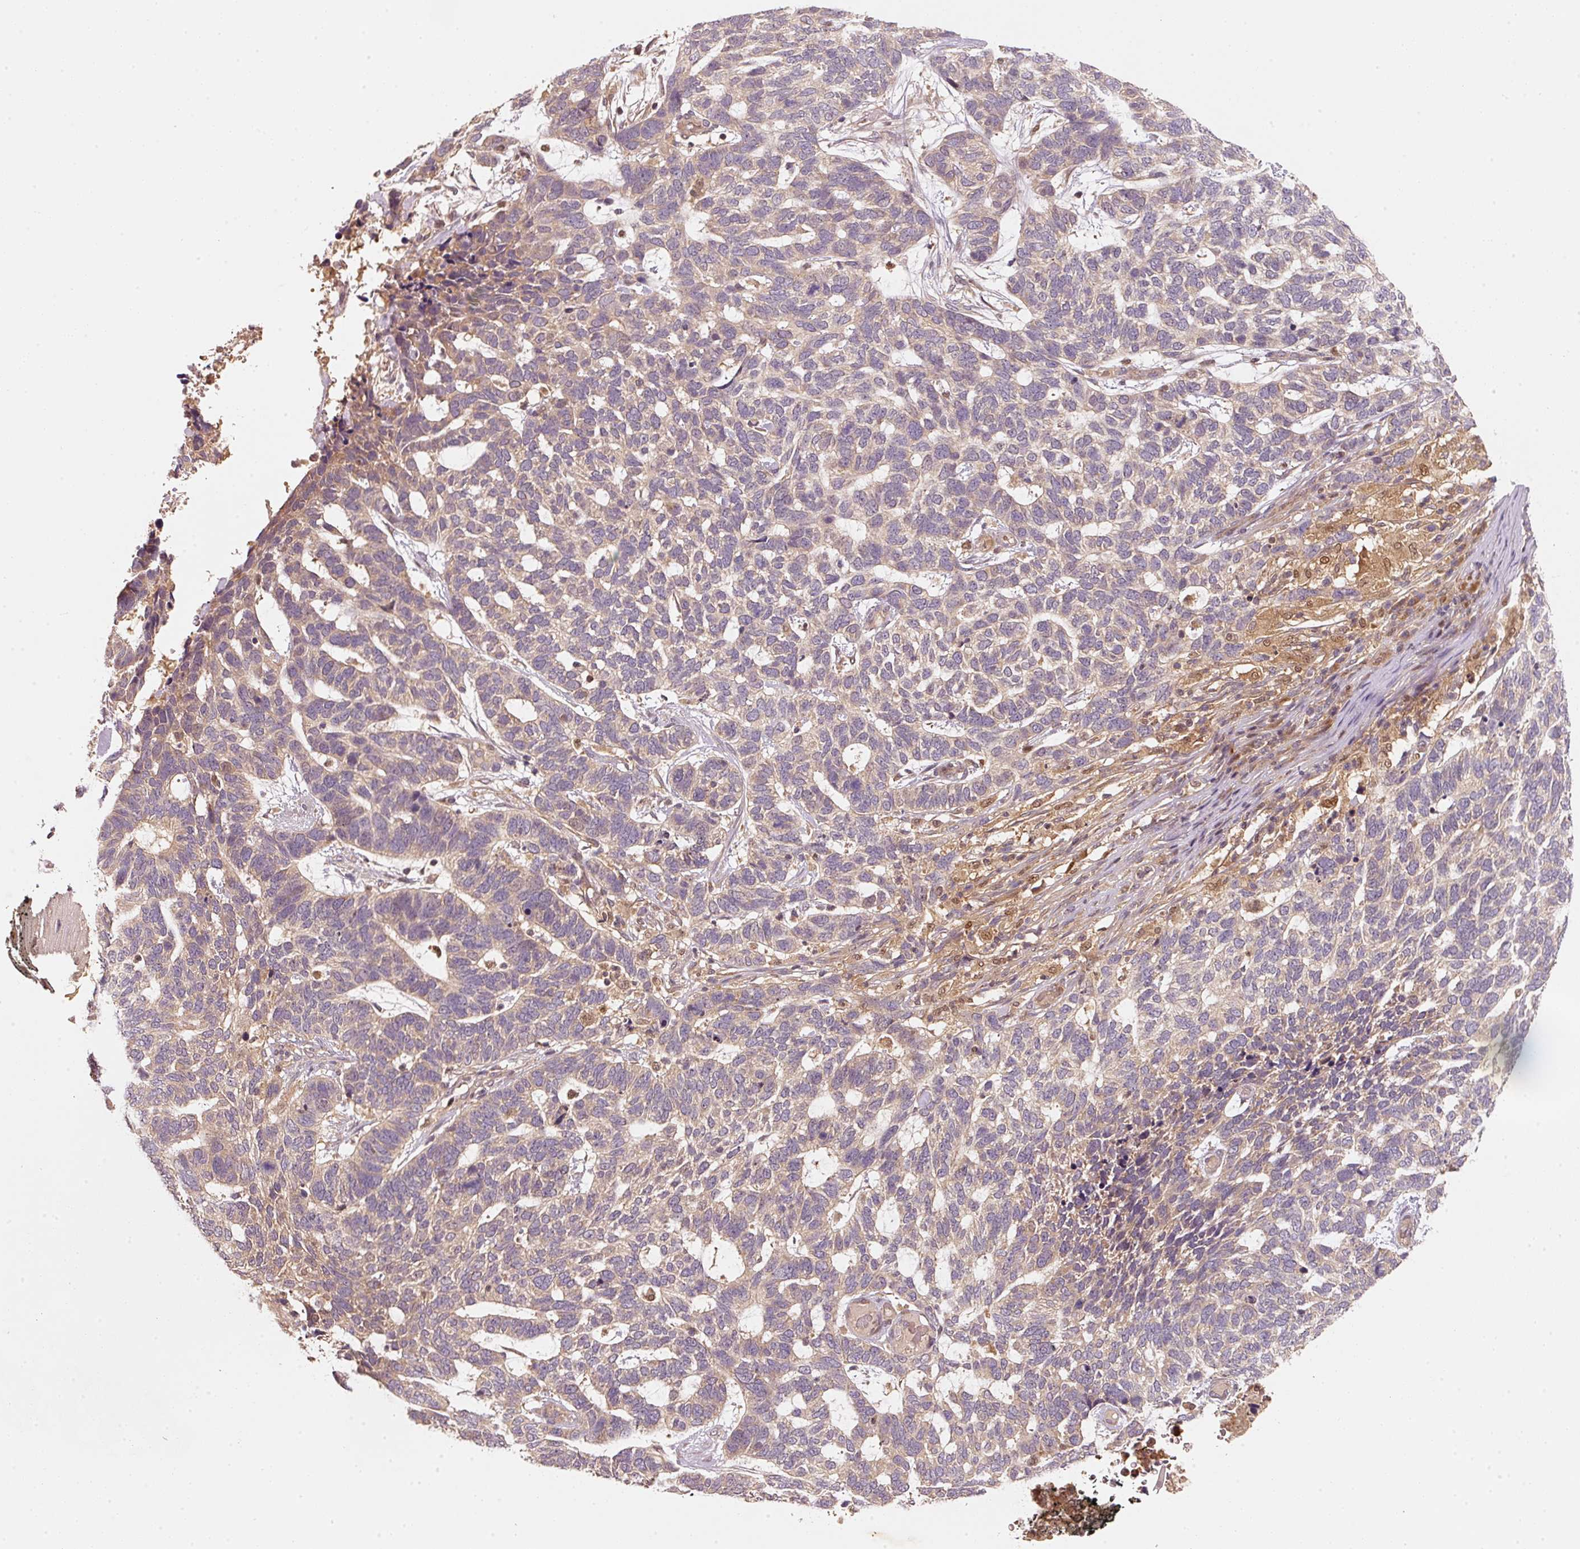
{"staining": {"intensity": "weak", "quantity": "<25%", "location": "cytoplasmic/membranous"}, "tissue": "skin cancer", "cell_type": "Tumor cells", "image_type": "cancer", "snomed": [{"axis": "morphology", "description": "Basal cell carcinoma"}, {"axis": "topography", "description": "Skin"}], "caption": "The IHC micrograph has no significant positivity in tumor cells of skin basal cell carcinoma tissue.", "gene": "RRAS2", "patient": {"sex": "female", "age": 65}}